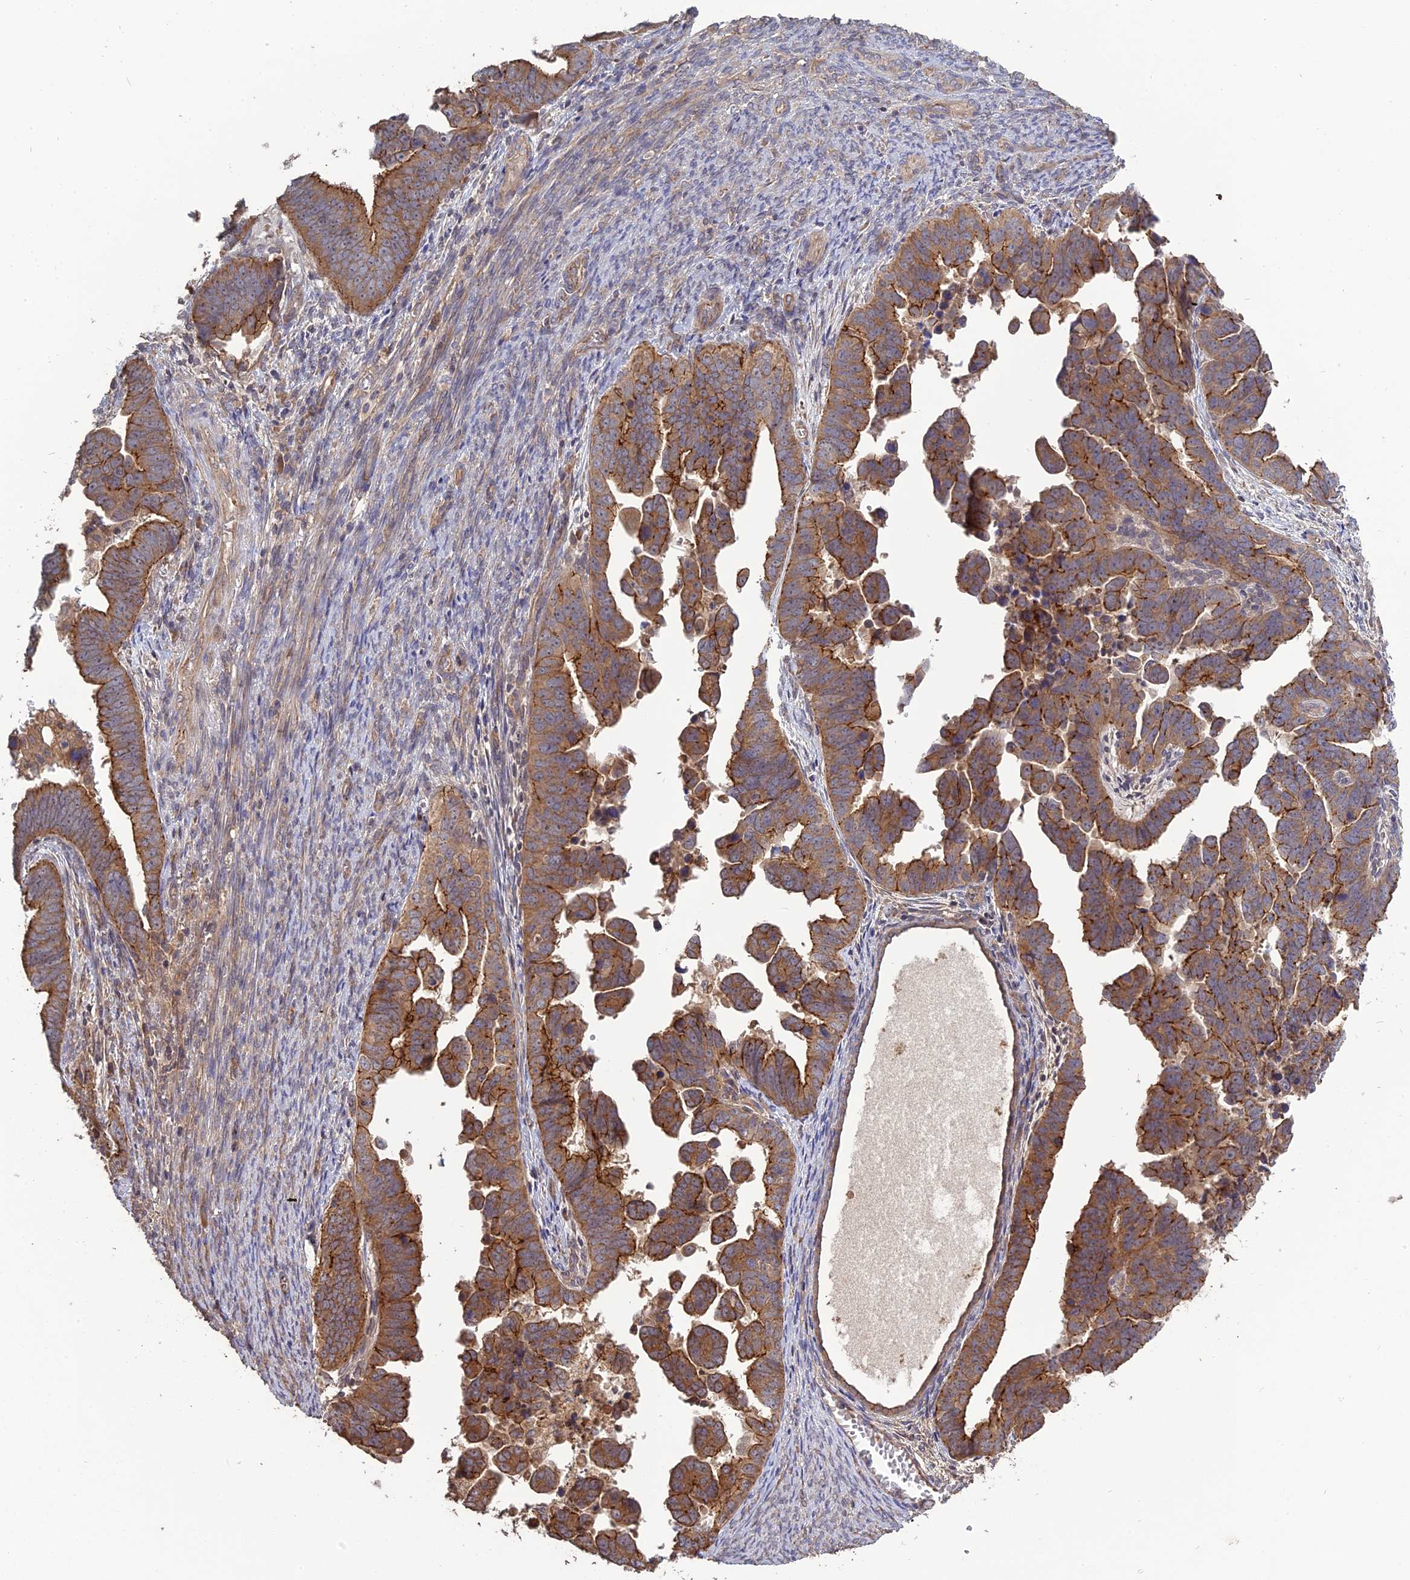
{"staining": {"intensity": "strong", "quantity": ">75%", "location": "cytoplasmic/membranous"}, "tissue": "endometrial cancer", "cell_type": "Tumor cells", "image_type": "cancer", "snomed": [{"axis": "morphology", "description": "Adenocarcinoma, NOS"}, {"axis": "topography", "description": "Endometrium"}], "caption": "A high amount of strong cytoplasmic/membranous expression is appreciated in about >75% of tumor cells in adenocarcinoma (endometrial) tissue.", "gene": "ARHGAP40", "patient": {"sex": "female", "age": 75}}